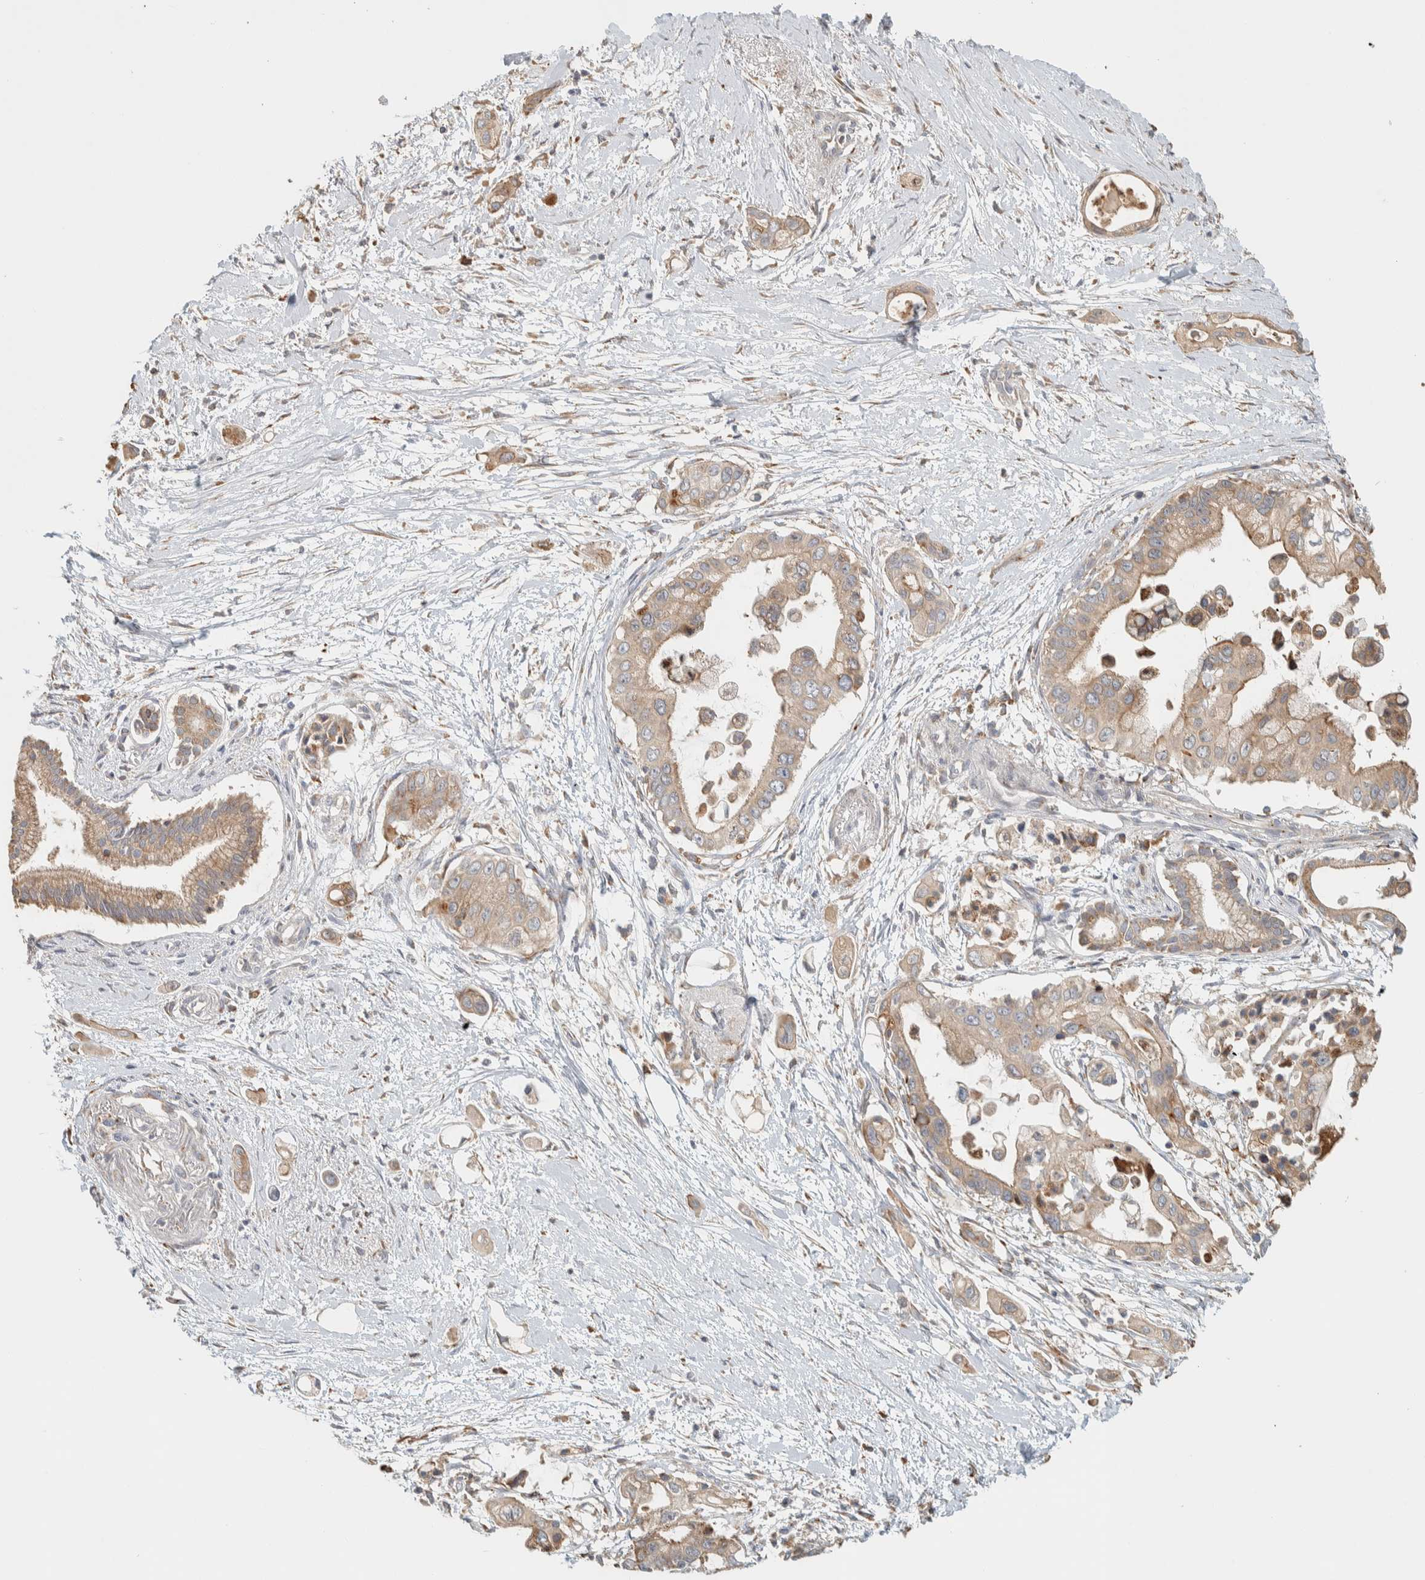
{"staining": {"intensity": "moderate", "quantity": ">75%", "location": "cytoplasmic/membranous"}, "tissue": "pancreatic cancer", "cell_type": "Tumor cells", "image_type": "cancer", "snomed": [{"axis": "morphology", "description": "Adenocarcinoma, NOS"}, {"axis": "topography", "description": "Pancreas"}], "caption": "There is medium levels of moderate cytoplasmic/membranous expression in tumor cells of pancreatic cancer (adenocarcinoma), as demonstrated by immunohistochemical staining (brown color).", "gene": "RAB11FIP1", "patient": {"sex": "male", "age": 59}}